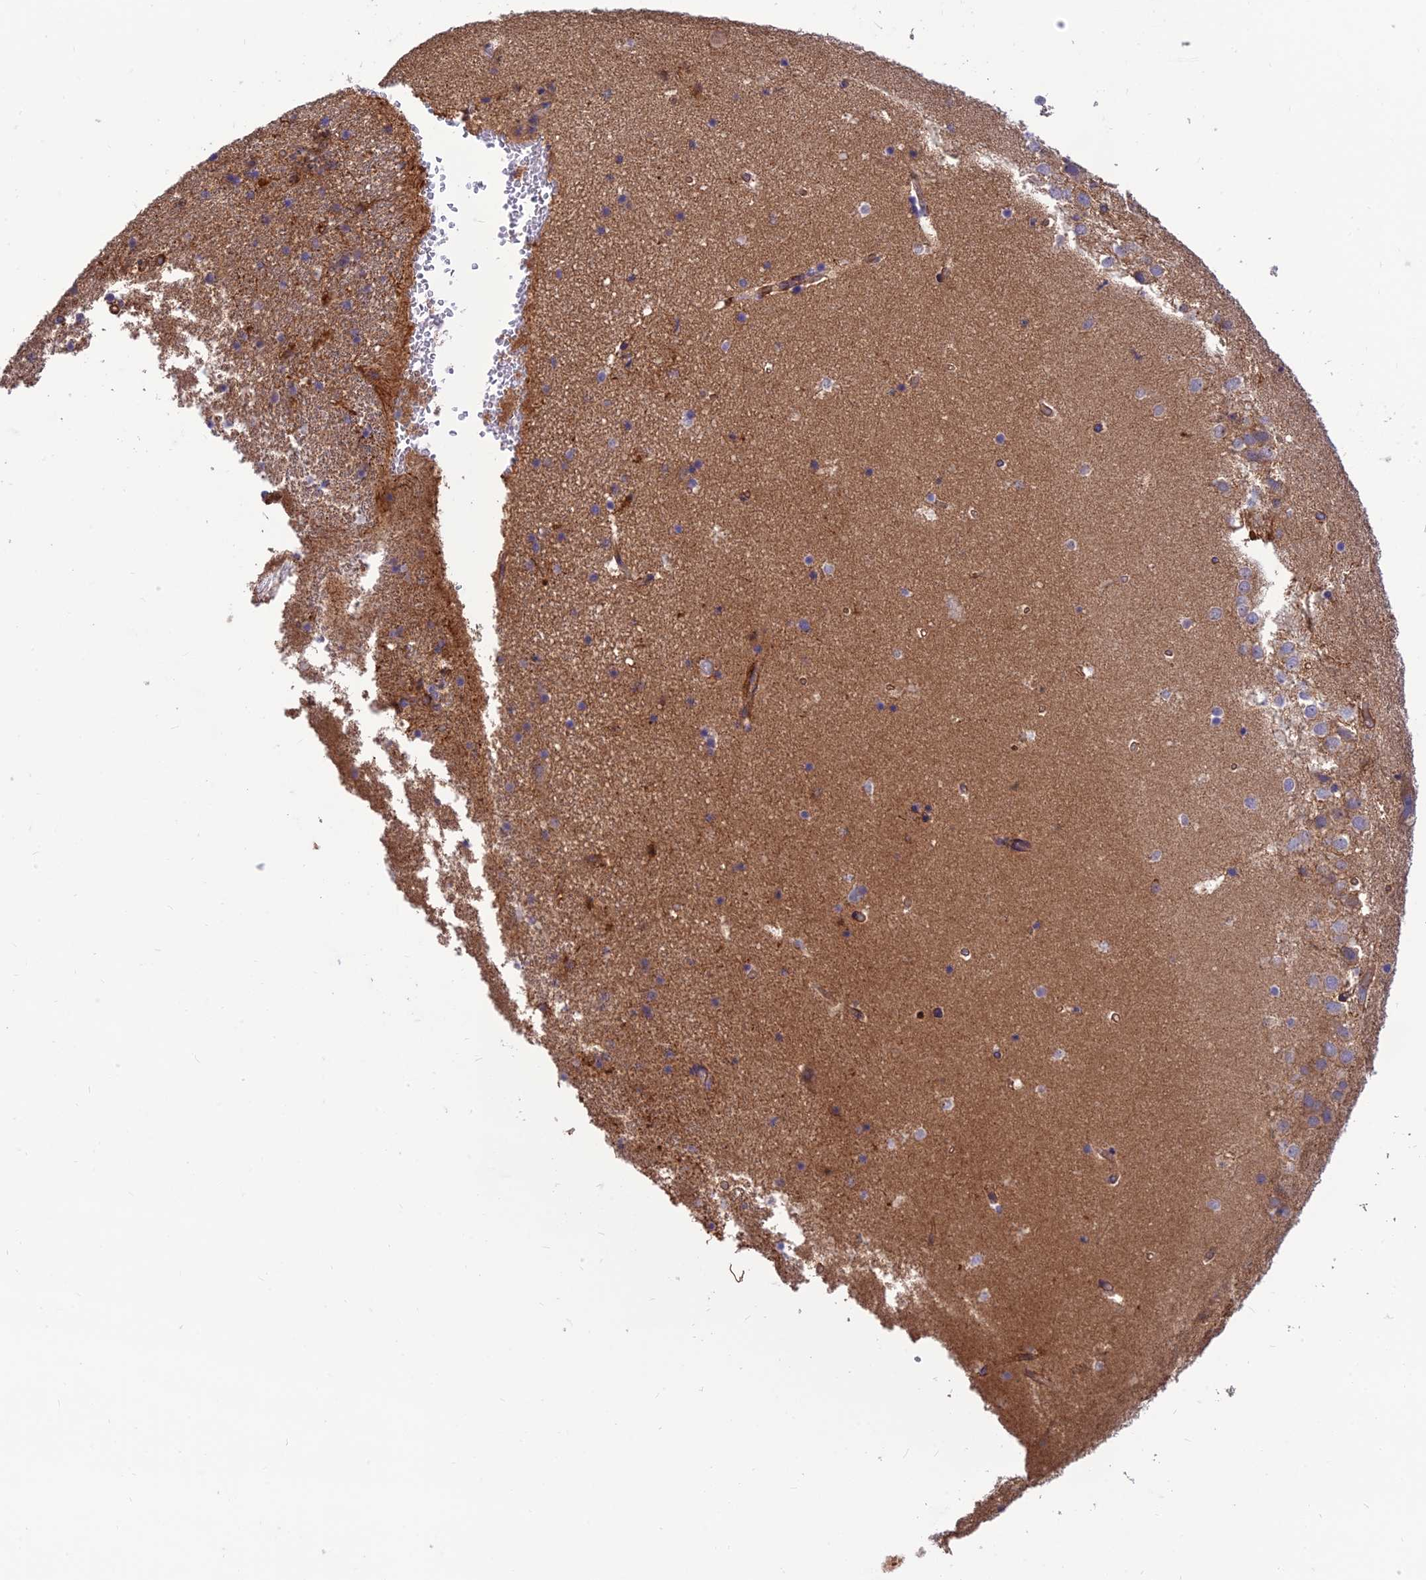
{"staining": {"intensity": "weak", "quantity": "<25%", "location": "cytoplasmic/membranous"}, "tissue": "hippocampus", "cell_type": "Glial cells", "image_type": "normal", "snomed": [{"axis": "morphology", "description": "Normal tissue, NOS"}, {"axis": "topography", "description": "Hippocampus"}], "caption": "Immunohistochemistry (IHC) of benign human hippocampus demonstrates no expression in glial cells.", "gene": "HPSE2", "patient": {"sex": "female", "age": 52}}